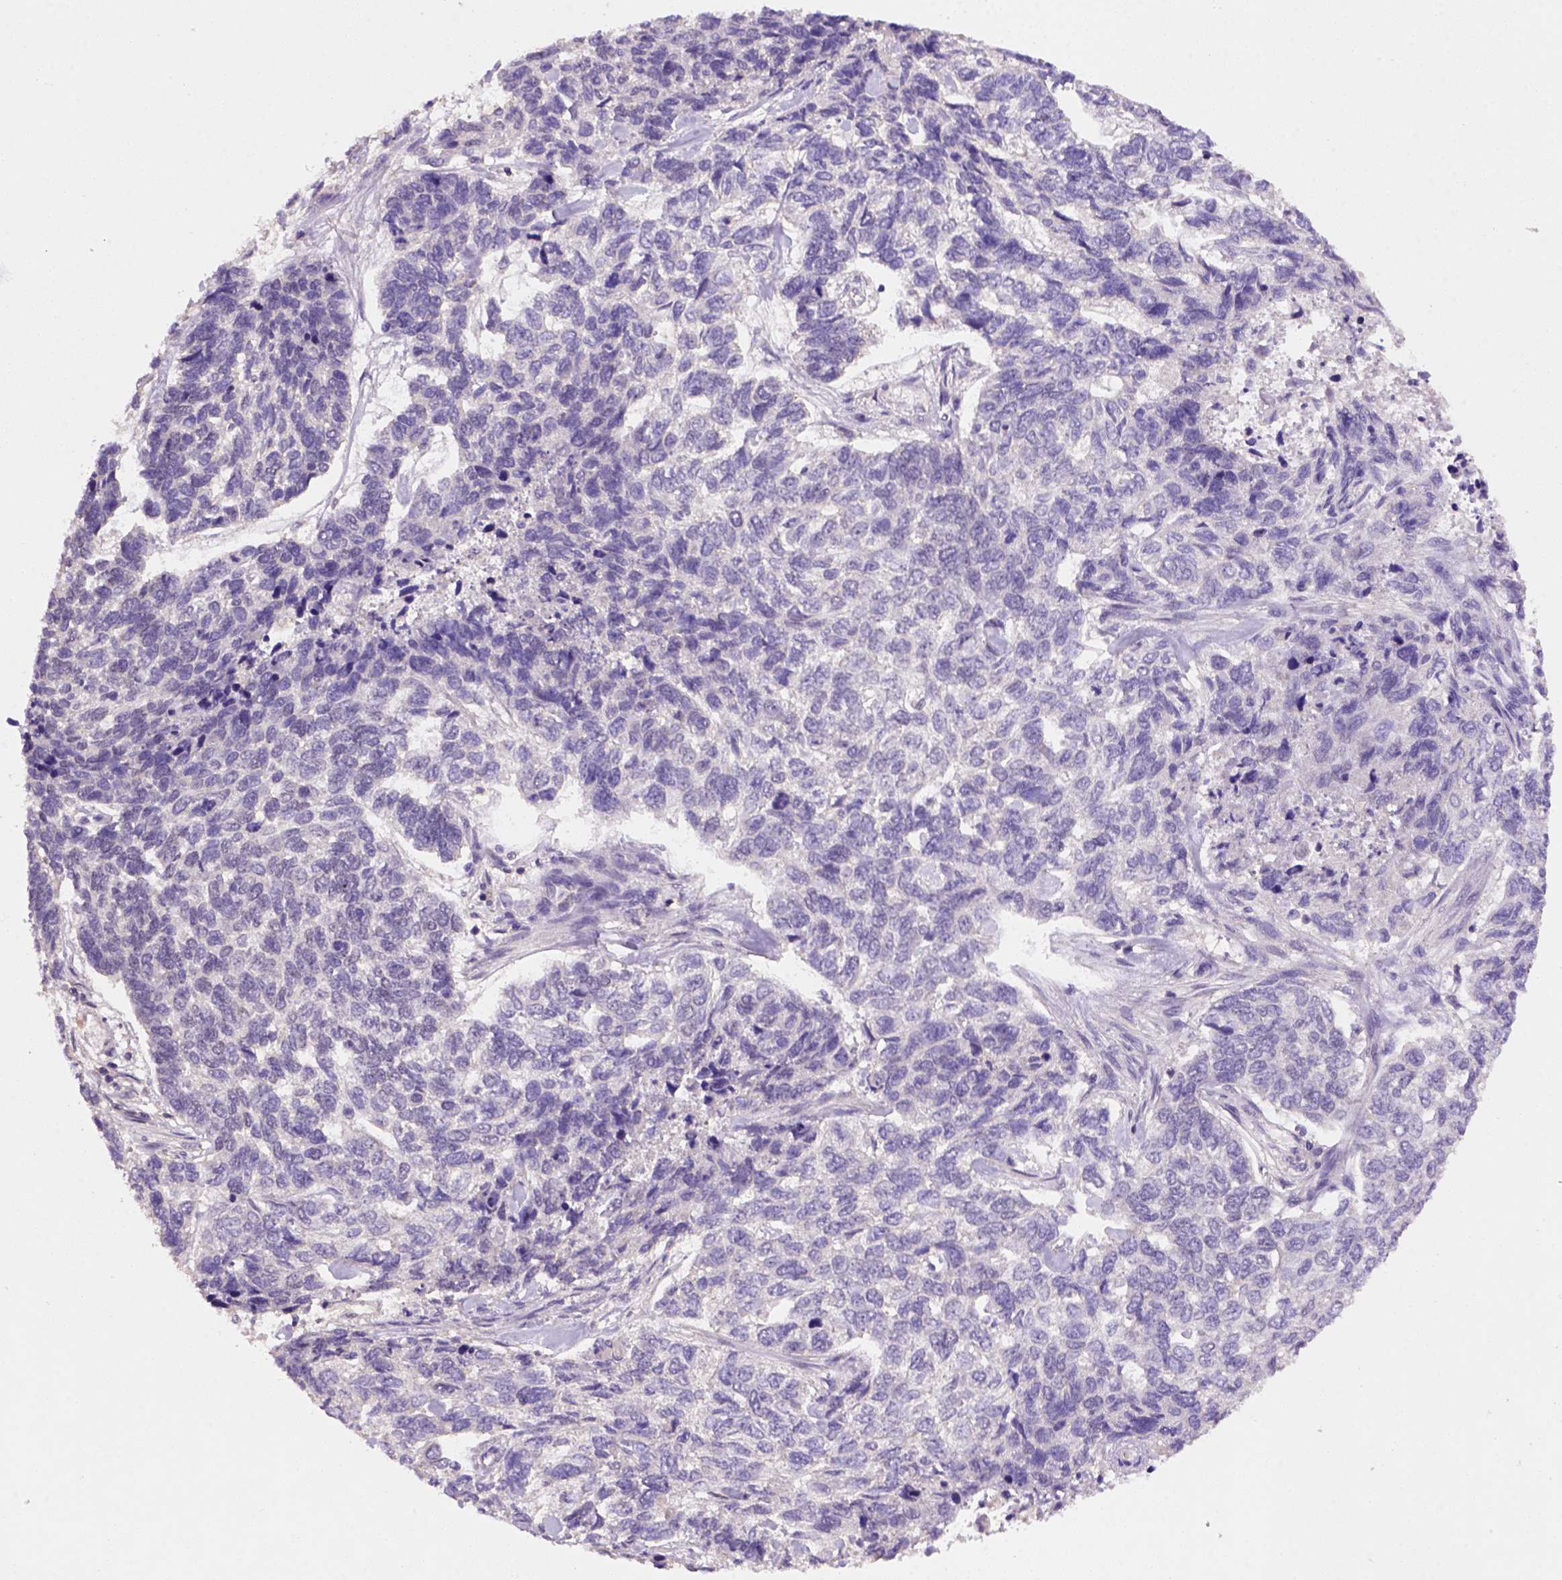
{"staining": {"intensity": "weak", "quantity": "<25%", "location": "nuclear"}, "tissue": "skin cancer", "cell_type": "Tumor cells", "image_type": "cancer", "snomed": [{"axis": "morphology", "description": "Basal cell carcinoma"}, {"axis": "topography", "description": "Skin"}], "caption": "DAB (3,3'-diaminobenzidine) immunohistochemical staining of skin basal cell carcinoma demonstrates no significant positivity in tumor cells.", "gene": "SCML4", "patient": {"sex": "female", "age": 65}}